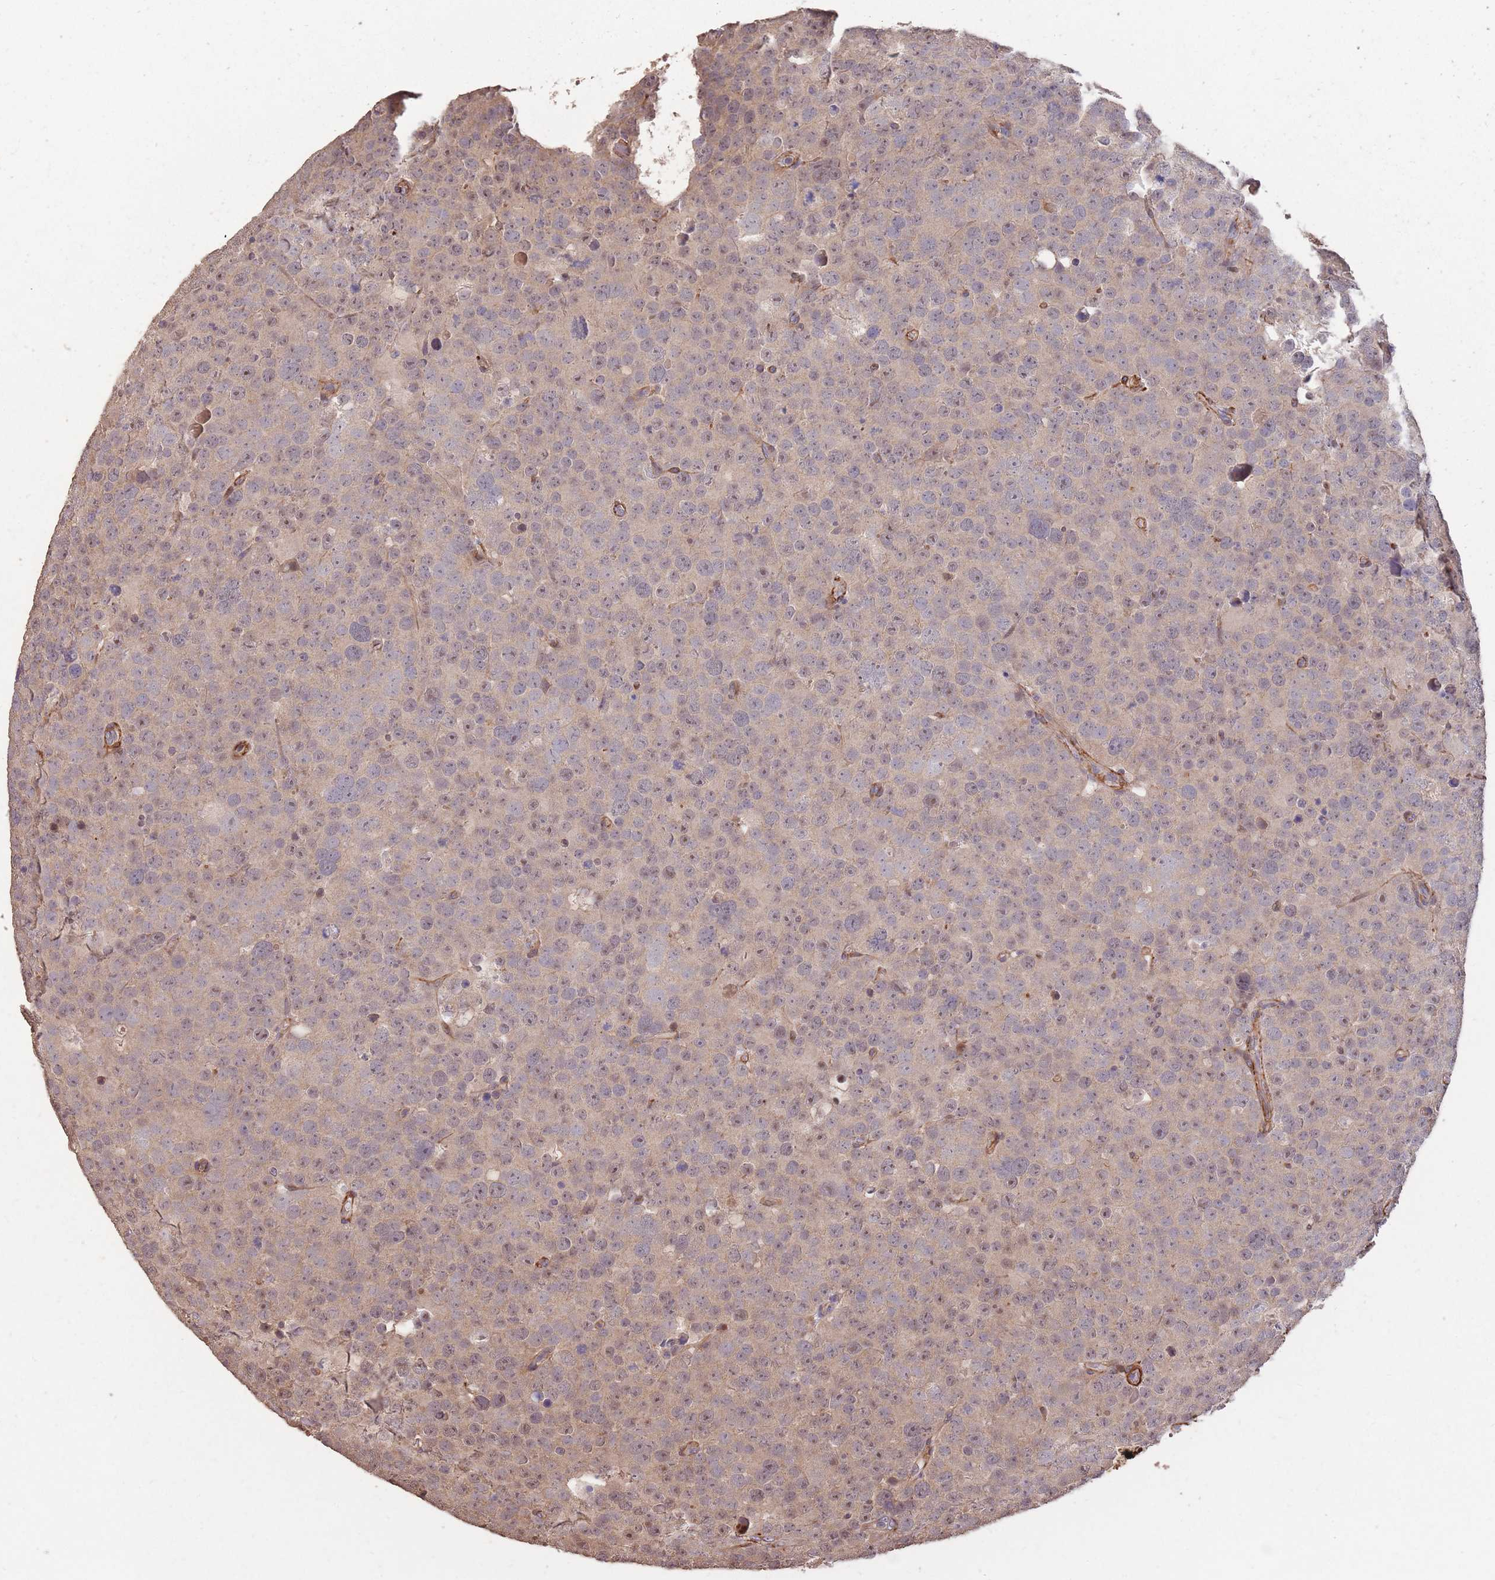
{"staining": {"intensity": "weak", "quantity": "25%-75%", "location": "cytoplasmic/membranous,nuclear"}, "tissue": "testis cancer", "cell_type": "Tumor cells", "image_type": "cancer", "snomed": [{"axis": "morphology", "description": "Seminoma, NOS"}, {"axis": "topography", "description": "Testis"}], "caption": "Tumor cells exhibit low levels of weak cytoplasmic/membranous and nuclear staining in approximately 25%-75% of cells in human testis cancer. (brown staining indicates protein expression, while blue staining denotes nuclei).", "gene": "NLRC4", "patient": {"sex": "male", "age": 71}}